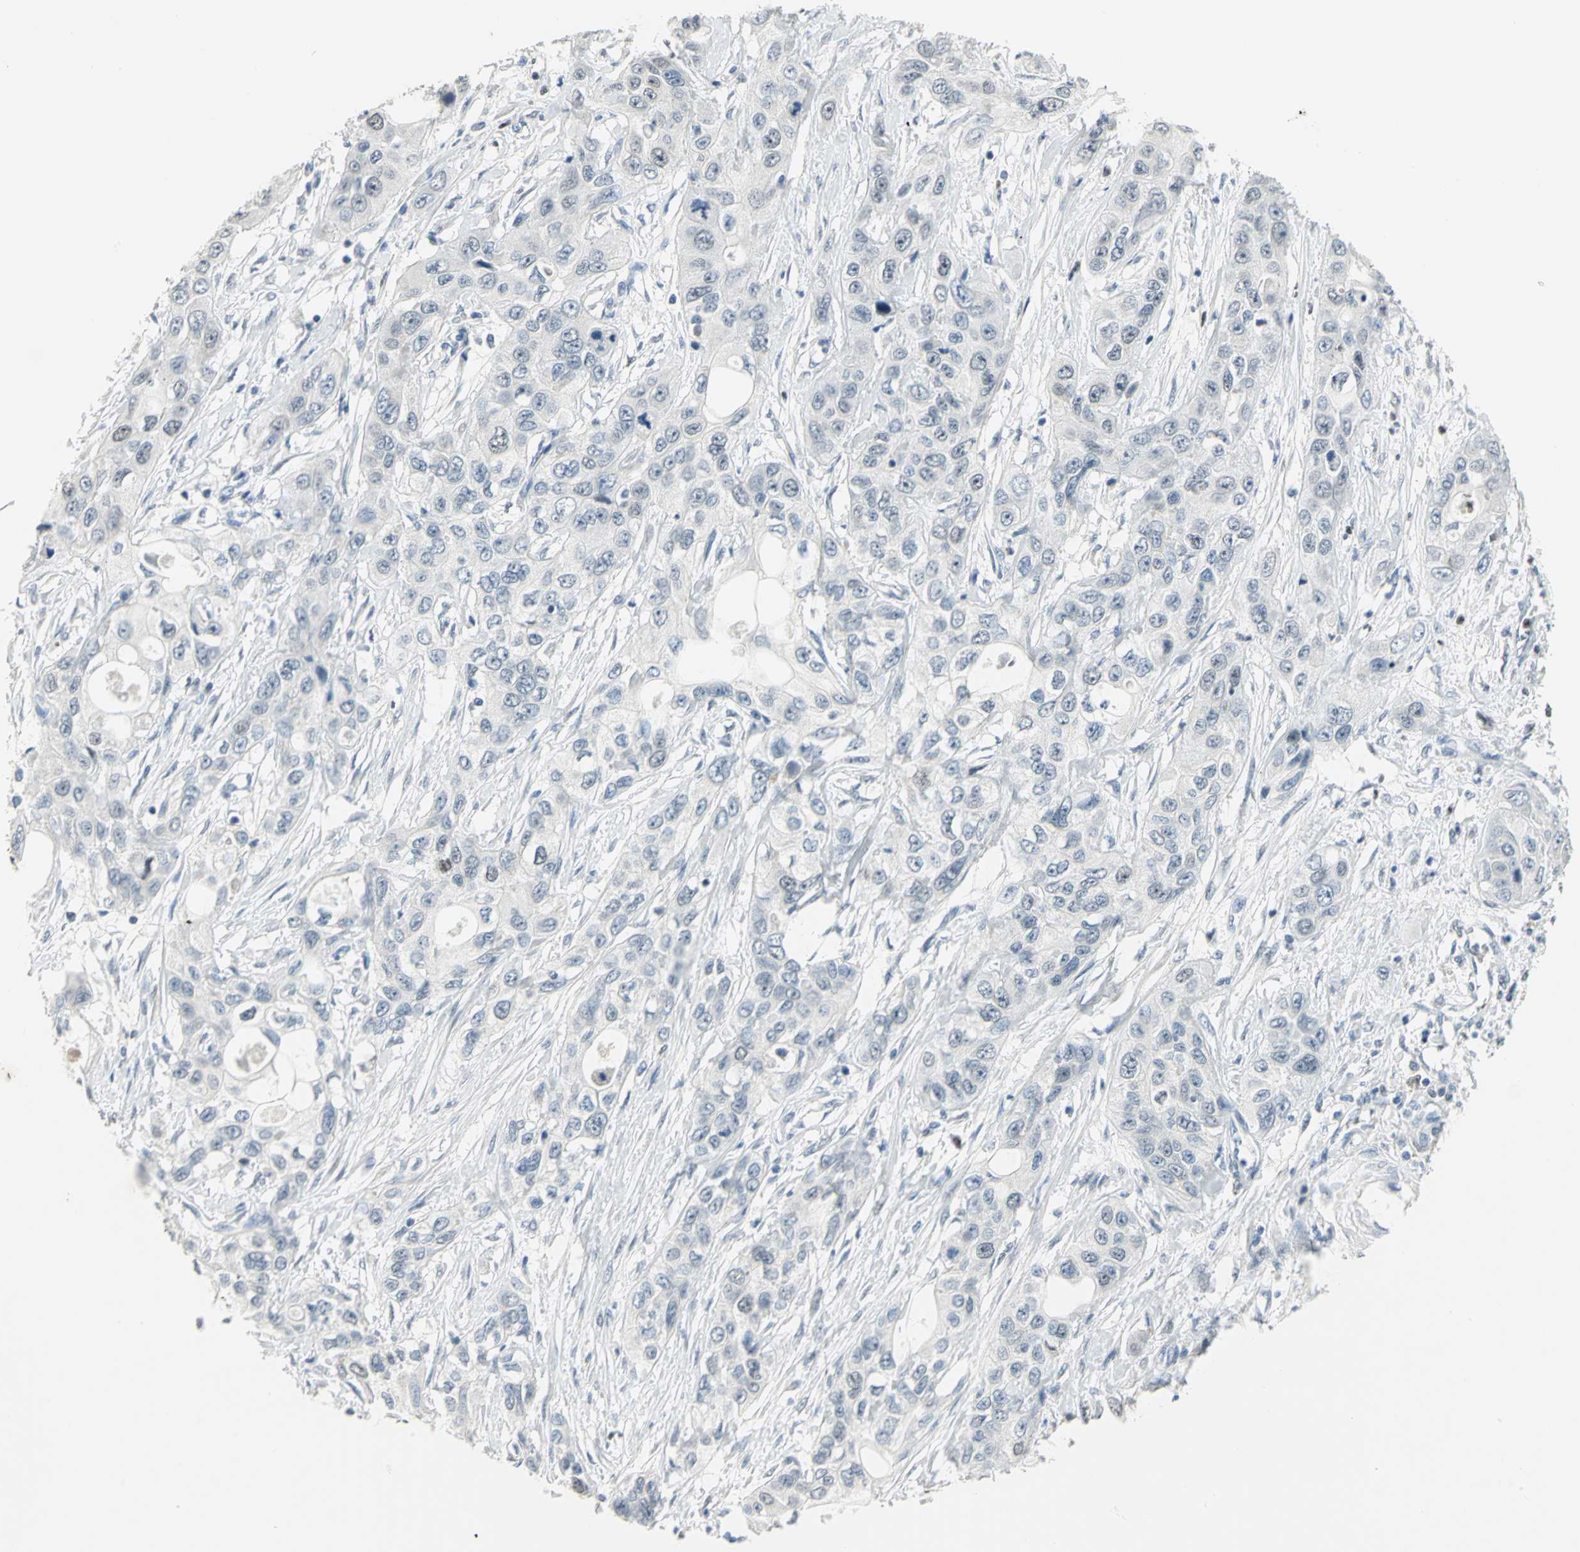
{"staining": {"intensity": "negative", "quantity": "none", "location": "none"}, "tissue": "pancreatic cancer", "cell_type": "Tumor cells", "image_type": "cancer", "snomed": [{"axis": "morphology", "description": "Adenocarcinoma, NOS"}, {"axis": "topography", "description": "Pancreas"}], "caption": "Pancreatic cancer (adenocarcinoma) was stained to show a protein in brown. There is no significant staining in tumor cells.", "gene": "BCL6", "patient": {"sex": "female", "age": 70}}